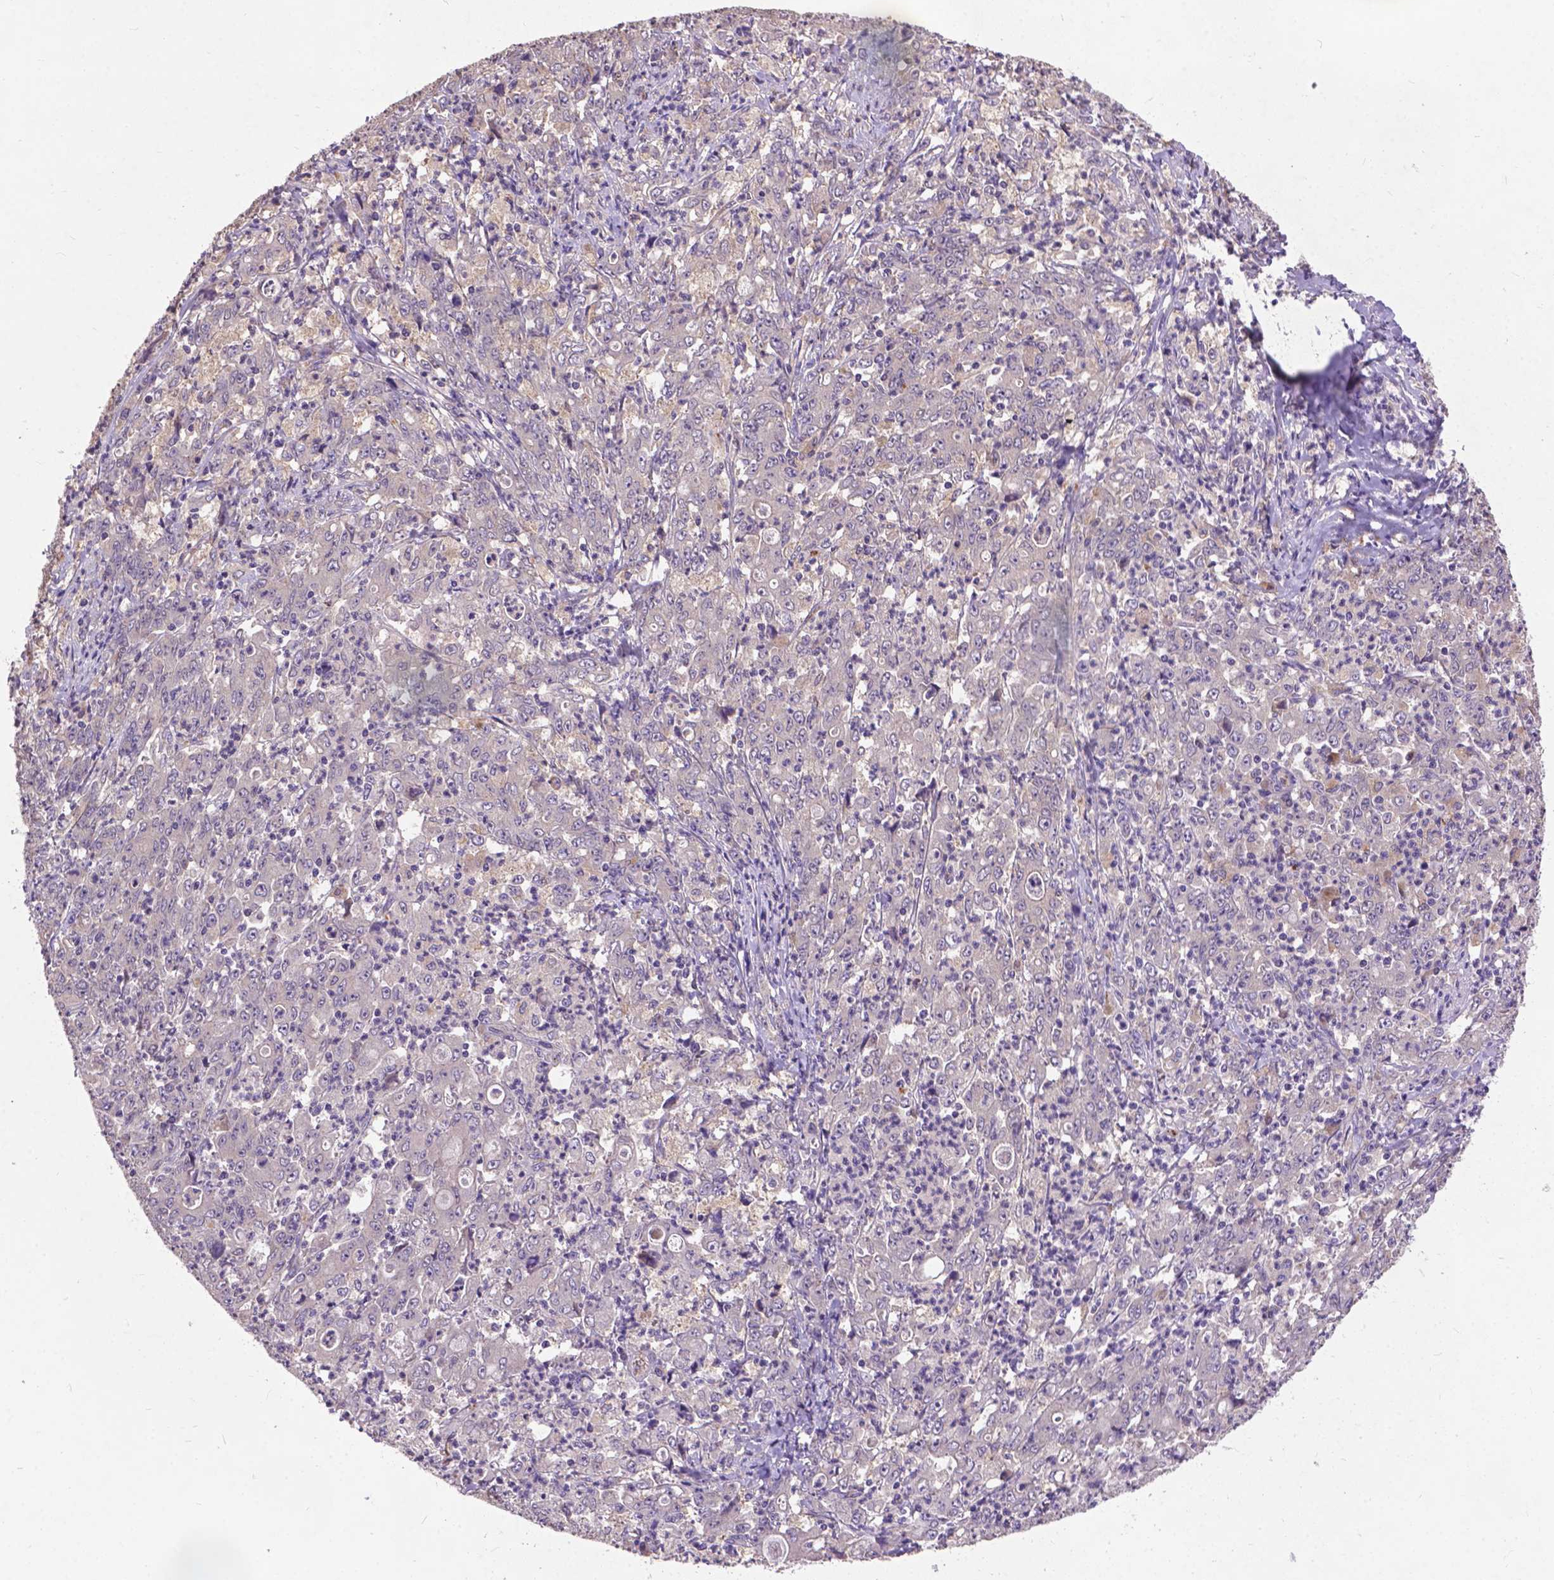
{"staining": {"intensity": "negative", "quantity": "none", "location": "none"}, "tissue": "stomach cancer", "cell_type": "Tumor cells", "image_type": "cancer", "snomed": [{"axis": "morphology", "description": "Adenocarcinoma, NOS"}, {"axis": "topography", "description": "Stomach, lower"}], "caption": "Immunohistochemistry (IHC) micrograph of neoplastic tissue: human stomach cancer stained with DAB (3,3'-diaminobenzidine) displays no significant protein staining in tumor cells. (DAB (3,3'-diaminobenzidine) immunohistochemistry (IHC) visualized using brightfield microscopy, high magnification).", "gene": "ZNF337", "patient": {"sex": "female", "age": 71}}